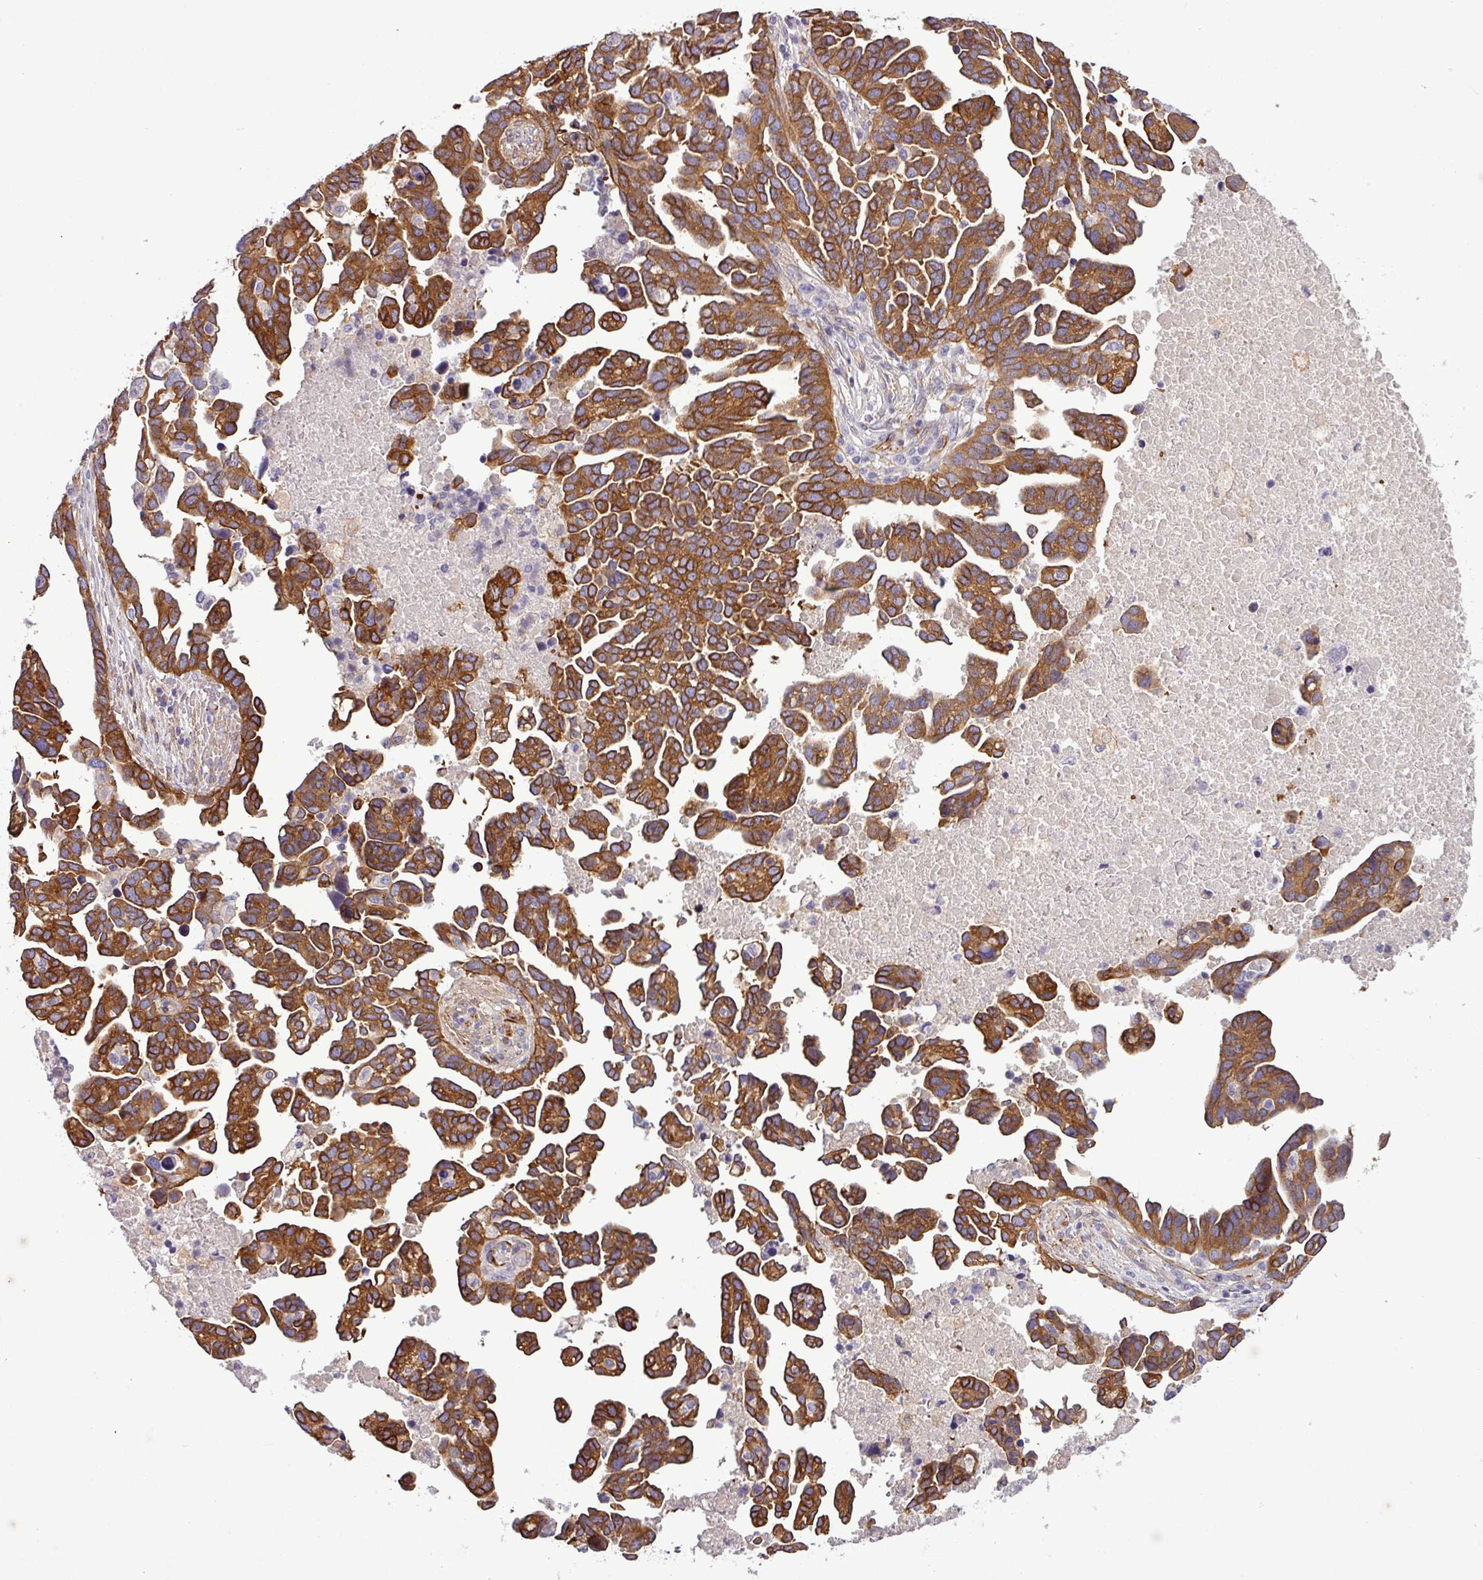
{"staining": {"intensity": "strong", "quantity": ">75%", "location": "cytoplasmic/membranous"}, "tissue": "ovarian cancer", "cell_type": "Tumor cells", "image_type": "cancer", "snomed": [{"axis": "morphology", "description": "Cystadenocarcinoma, serous, NOS"}, {"axis": "topography", "description": "Ovary"}], "caption": "Immunohistochemistry histopathology image of ovarian cancer (serous cystadenocarcinoma) stained for a protein (brown), which demonstrates high levels of strong cytoplasmic/membranous positivity in about >75% of tumor cells.", "gene": "PARD6A", "patient": {"sex": "female", "age": 54}}